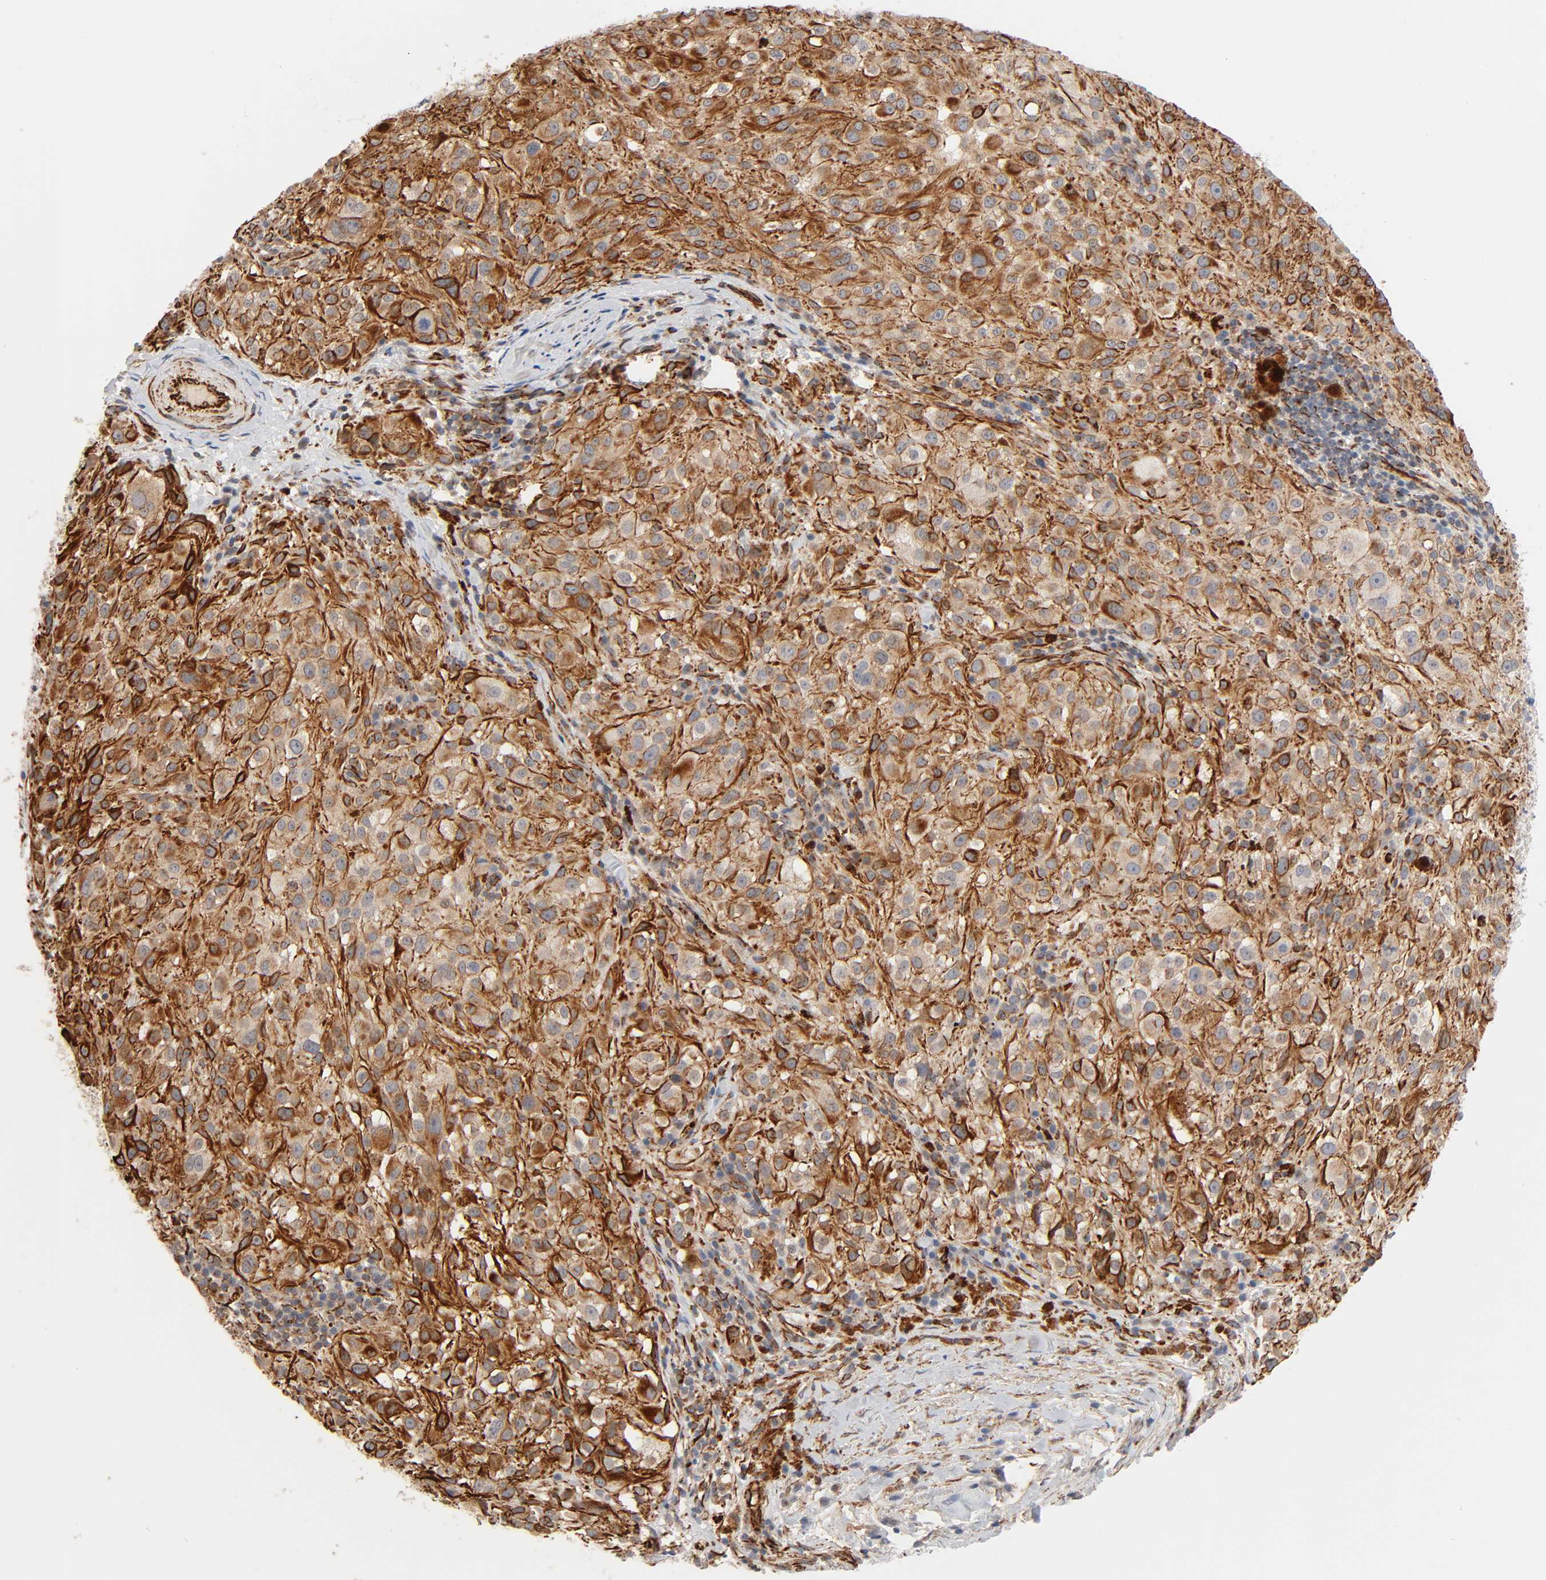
{"staining": {"intensity": "strong", "quantity": ">75%", "location": "cytoplasmic/membranous"}, "tissue": "melanoma", "cell_type": "Tumor cells", "image_type": "cancer", "snomed": [{"axis": "morphology", "description": "Necrosis, NOS"}, {"axis": "morphology", "description": "Malignant melanoma, NOS"}, {"axis": "topography", "description": "Skin"}], "caption": "IHC (DAB (3,3'-diaminobenzidine)) staining of malignant melanoma displays strong cytoplasmic/membranous protein positivity in approximately >75% of tumor cells. The protein of interest is shown in brown color, while the nuclei are stained blue.", "gene": "REEP6", "patient": {"sex": "female", "age": 87}}